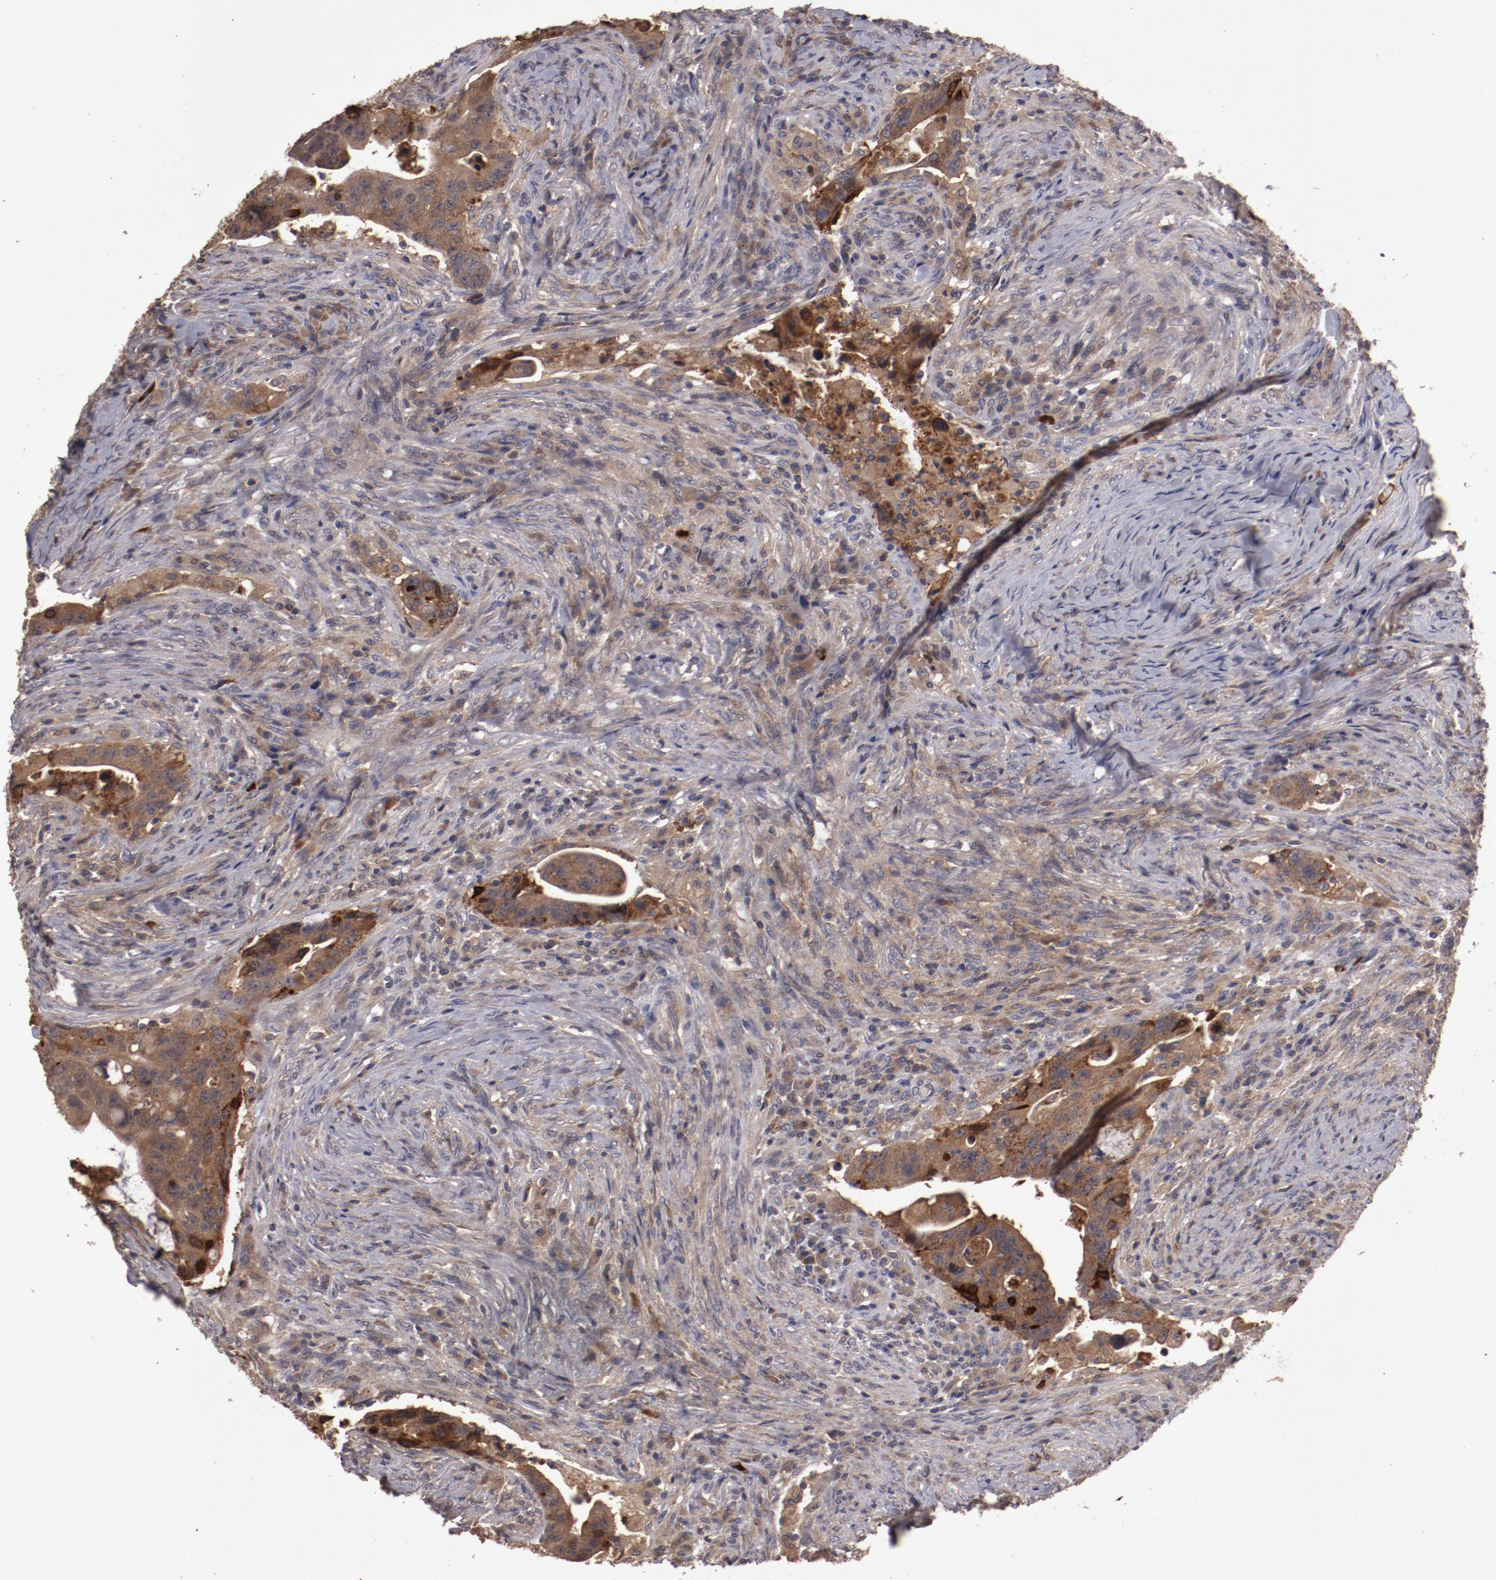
{"staining": {"intensity": "moderate", "quantity": ">75%", "location": "cytoplasmic/membranous"}, "tissue": "colorectal cancer", "cell_type": "Tumor cells", "image_type": "cancer", "snomed": [{"axis": "morphology", "description": "Adenocarcinoma, NOS"}, {"axis": "topography", "description": "Rectum"}], "caption": "Colorectal adenocarcinoma stained for a protein shows moderate cytoplasmic/membranous positivity in tumor cells. The protein is shown in brown color, while the nuclei are stained blue.", "gene": "LRRC75B", "patient": {"sex": "female", "age": 71}}